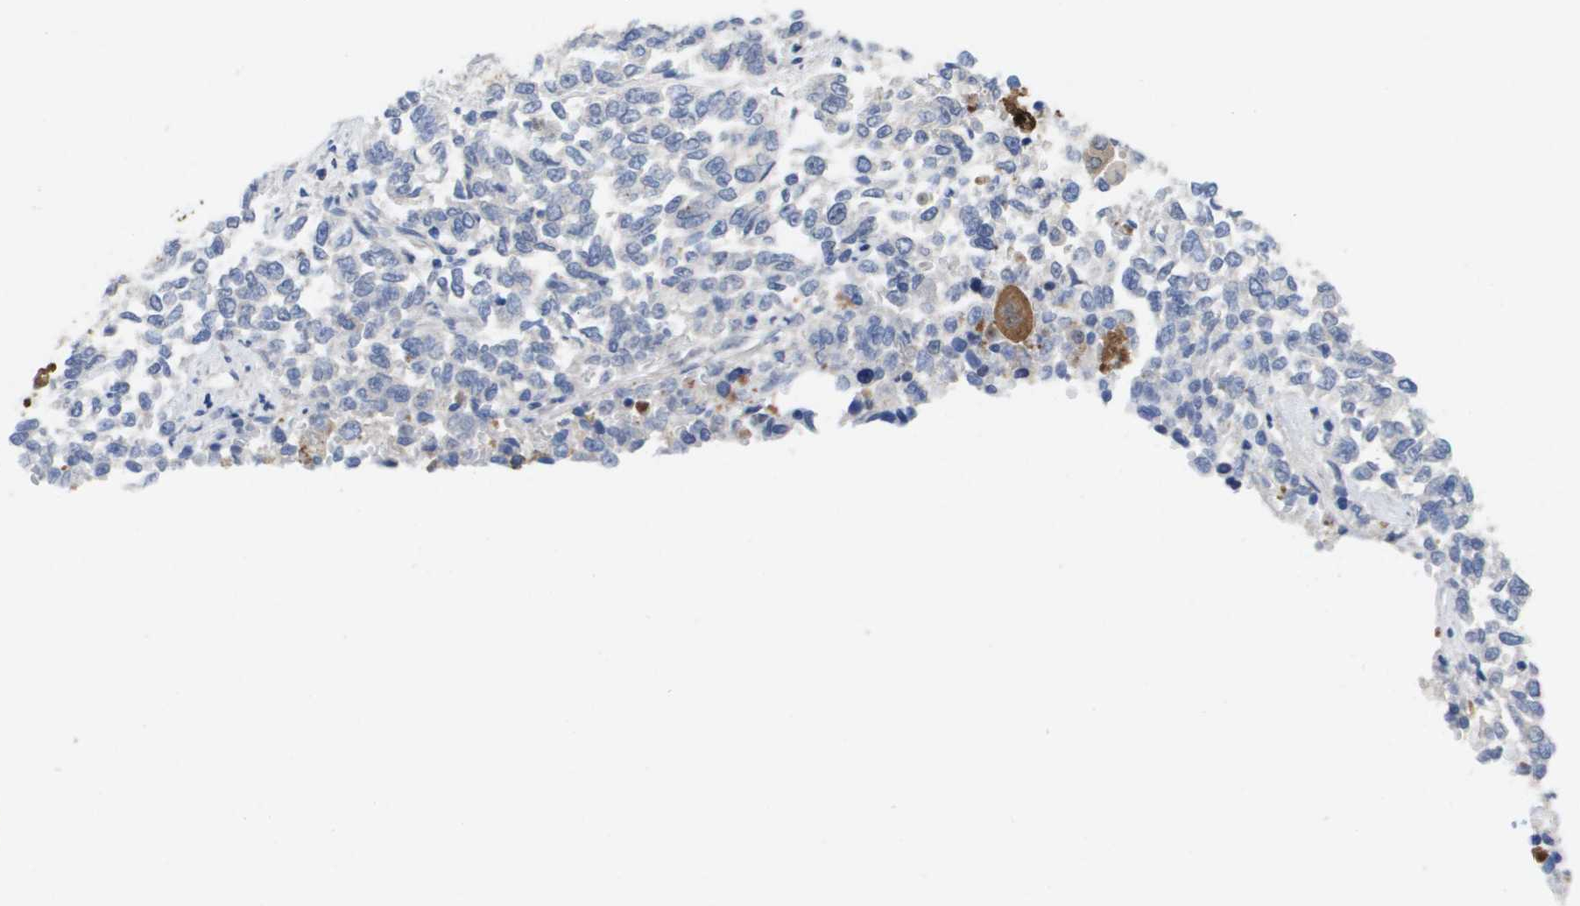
{"staining": {"intensity": "negative", "quantity": "none", "location": "none"}, "tissue": "lung cancer", "cell_type": "Tumor cells", "image_type": "cancer", "snomed": [{"axis": "morphology", "description": "Adenocarcinoma, NOS"}, {"axis": "topography", "description": "Lung"}], "caption": "This is an immunohistochemistry image of human lung adenocarcinoma. There is no staining in tumor cells.", "gene": "SERPINC1", "patient": {"sex": "male", "age": 84}}